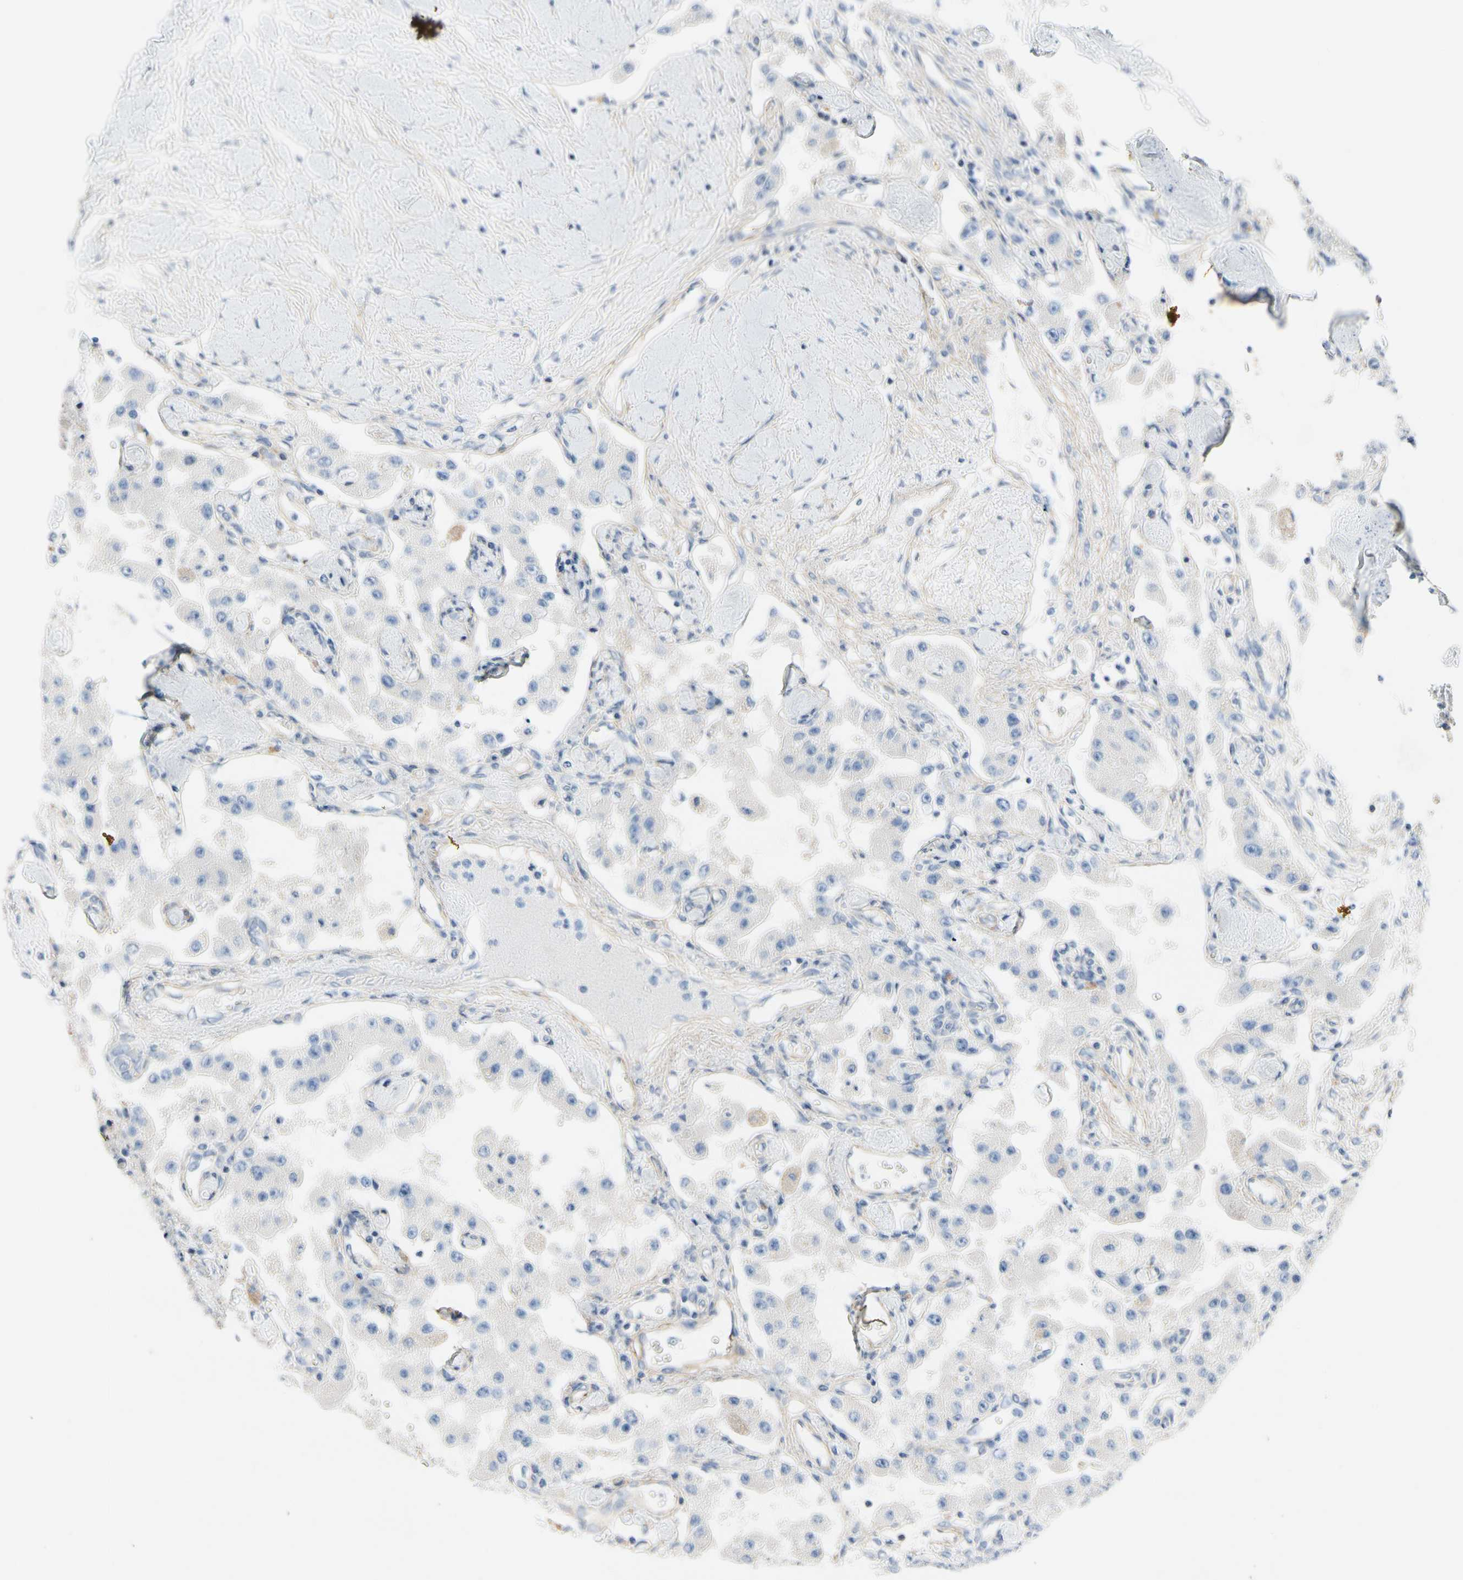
{"staining": {"intensity": "negative", "quantity": "none", "location": "none"}, "tissue": "carcinoid", "cell_type": "Tumor cells", "image_type": "cancer", "snomed": [{"axis": "morphology", "description": "Carcinoid, malignant, NOS"}, {"axis": "topography", "description": "Pancreas"}], "caption": "Tumor cells are negative for brown protein staining in malignant carcinoid.", "gene": "CA14", "patient": {"sex": "male", "age": 41}}